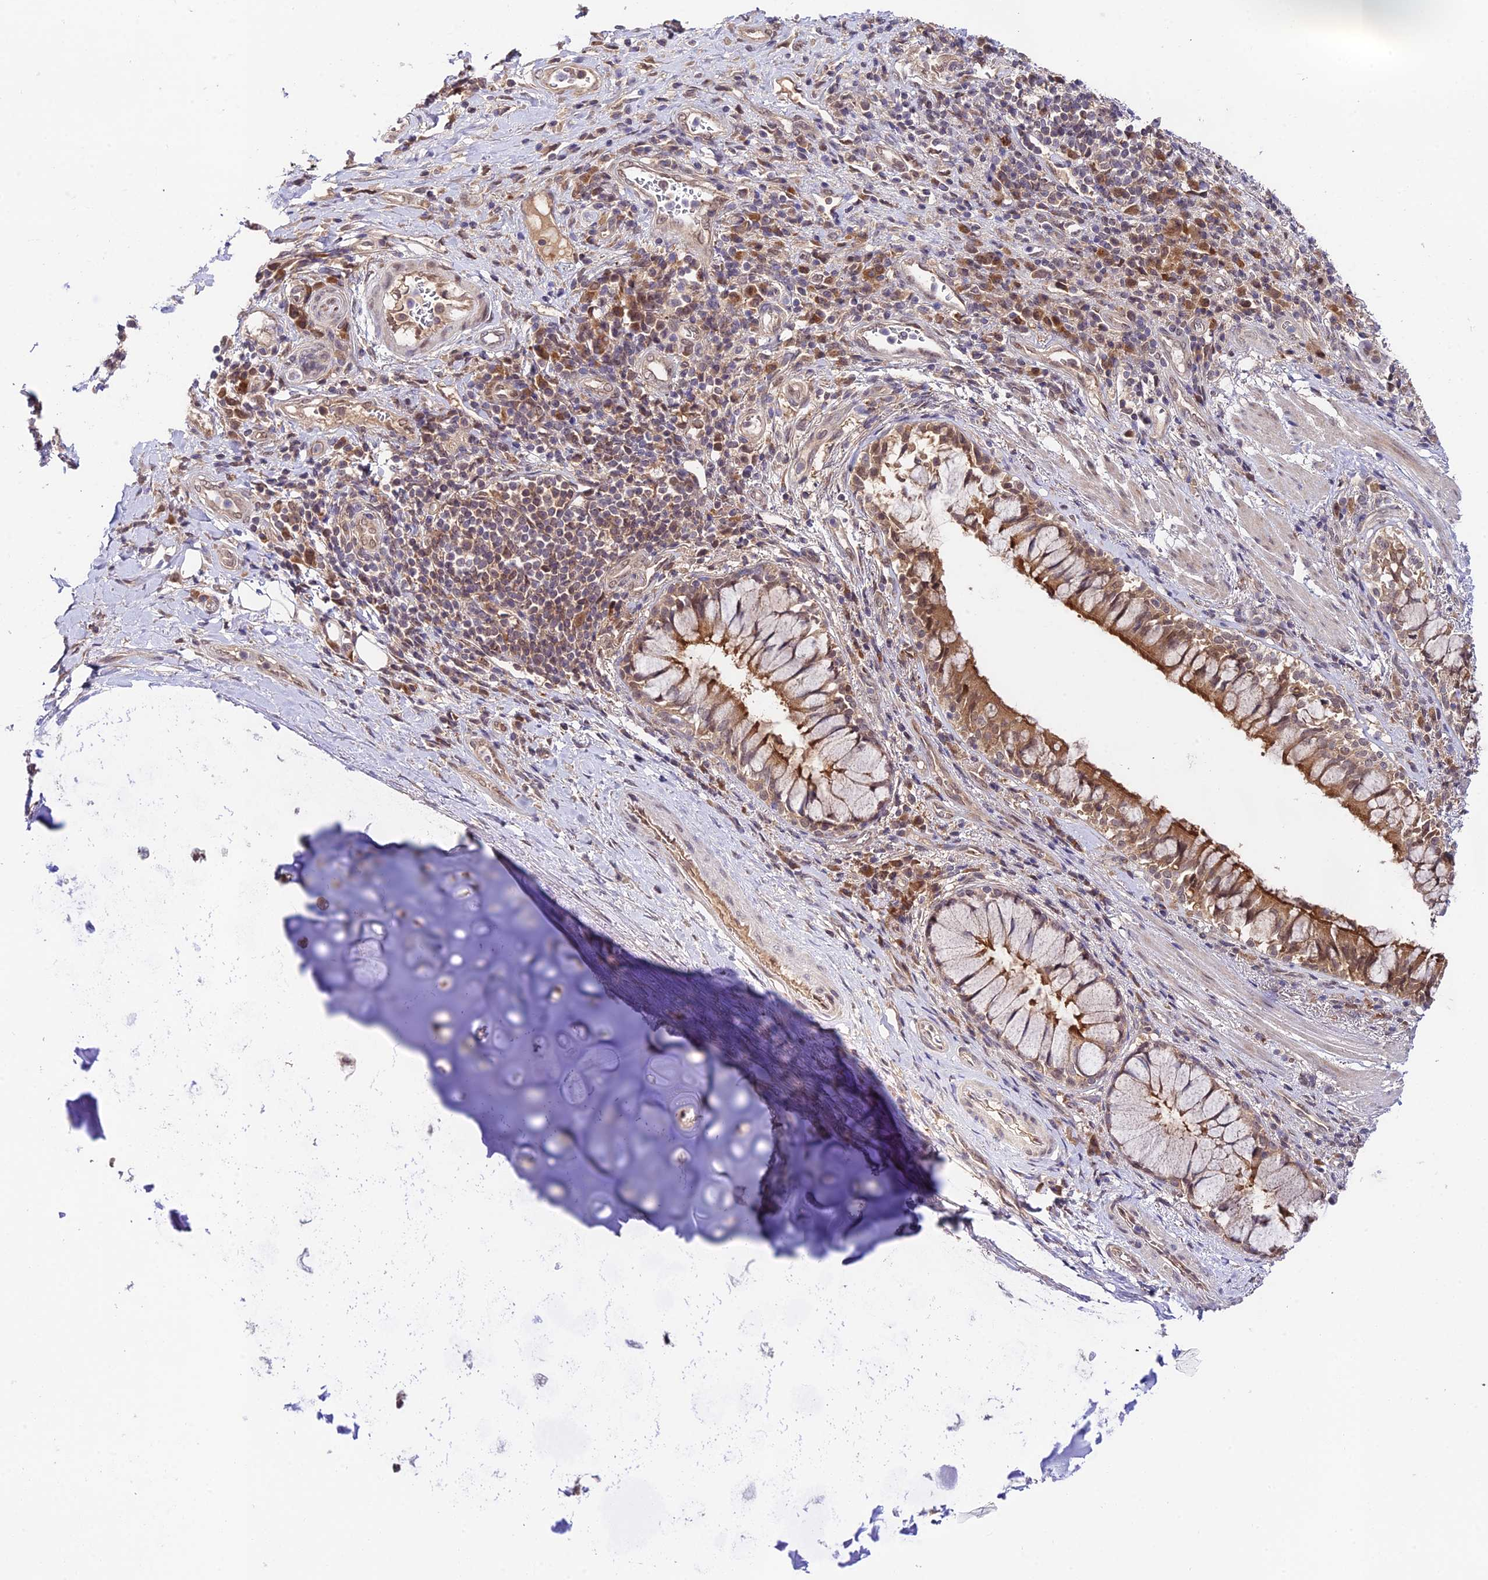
{"staining": {"intensity": "negative", "quantity": "none", "location": "none"}, "tissue": "adipose tissue", "cell_type": "Adipocytes", "image_type": "normal", "snomed": [{"axis": "morphology", "description": "Normal tissue, NOS"}, {"axis": "morphology", "description": "Squamous cell carcinoma, NOS"}, {"axis": "topography", "description": "Bronchus"}, {"axis": "topography", "description": "Lung"}], "caption": "IHC image of benign human adipose tissue stained for a protein (brown), which exhibits no positivity in adipocytes.", "gene": "TRIM40", "patient": {"sex": "male", "age": 64}}